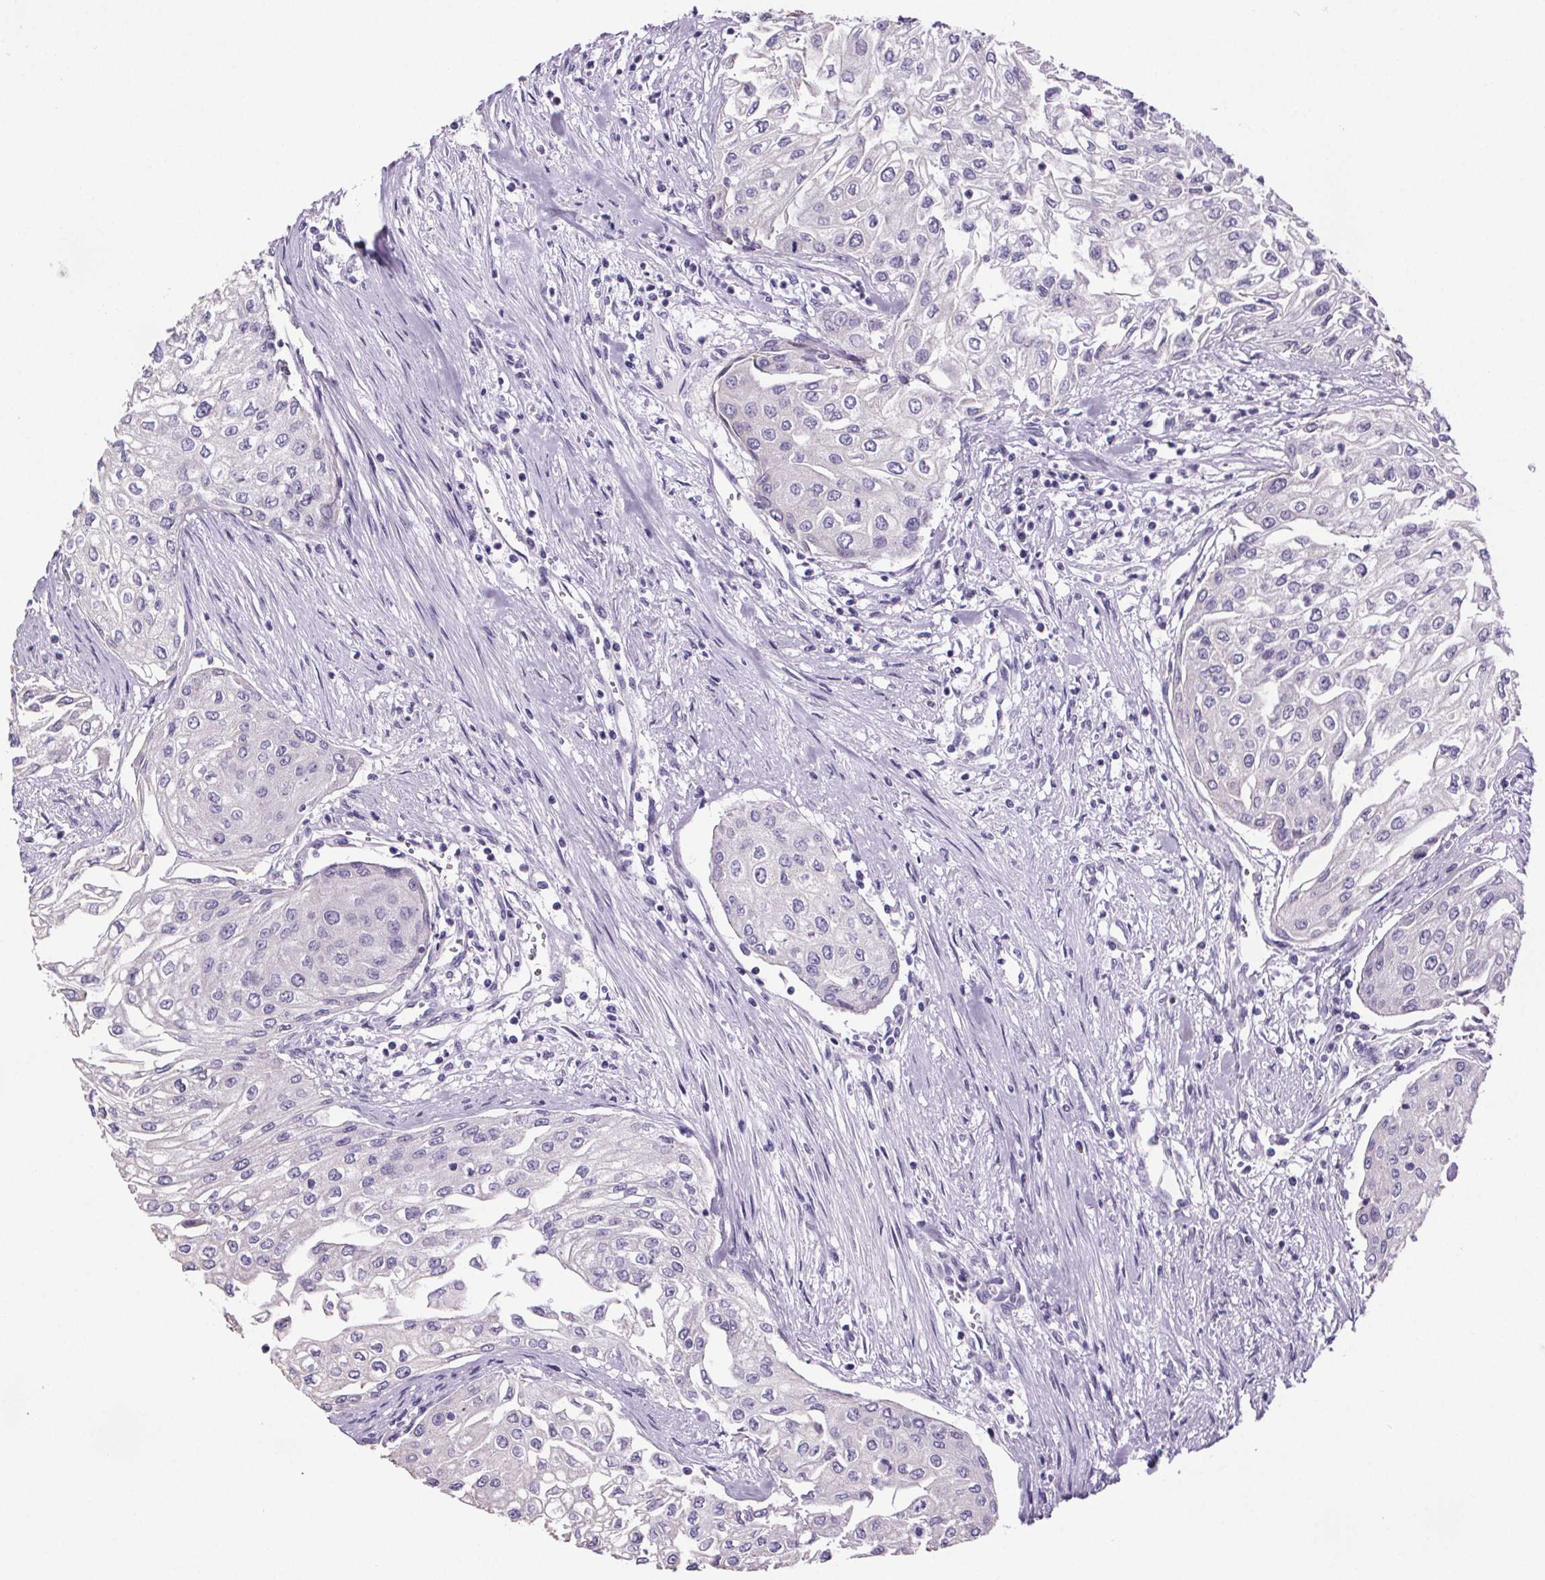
{"staining": {"intensity": "negative", "quantity": "none", "location": "none"}, "tissue": "urothelial cancer", "cell_type": "Tumor cells", "image_type": "cancer", "snomed": [{"axis": "morphology", "description": "Urothelial carcinoma, High grade"}, {"axis": "topography", "description": "Urinary bladder"}], "caption": "Immunohistochemical staining of human high-grade urothelial carcinoma shows no significant positivity in tumor cells.", "gene": "CUBN", "patient": {"sex": "male", "age": 62}}